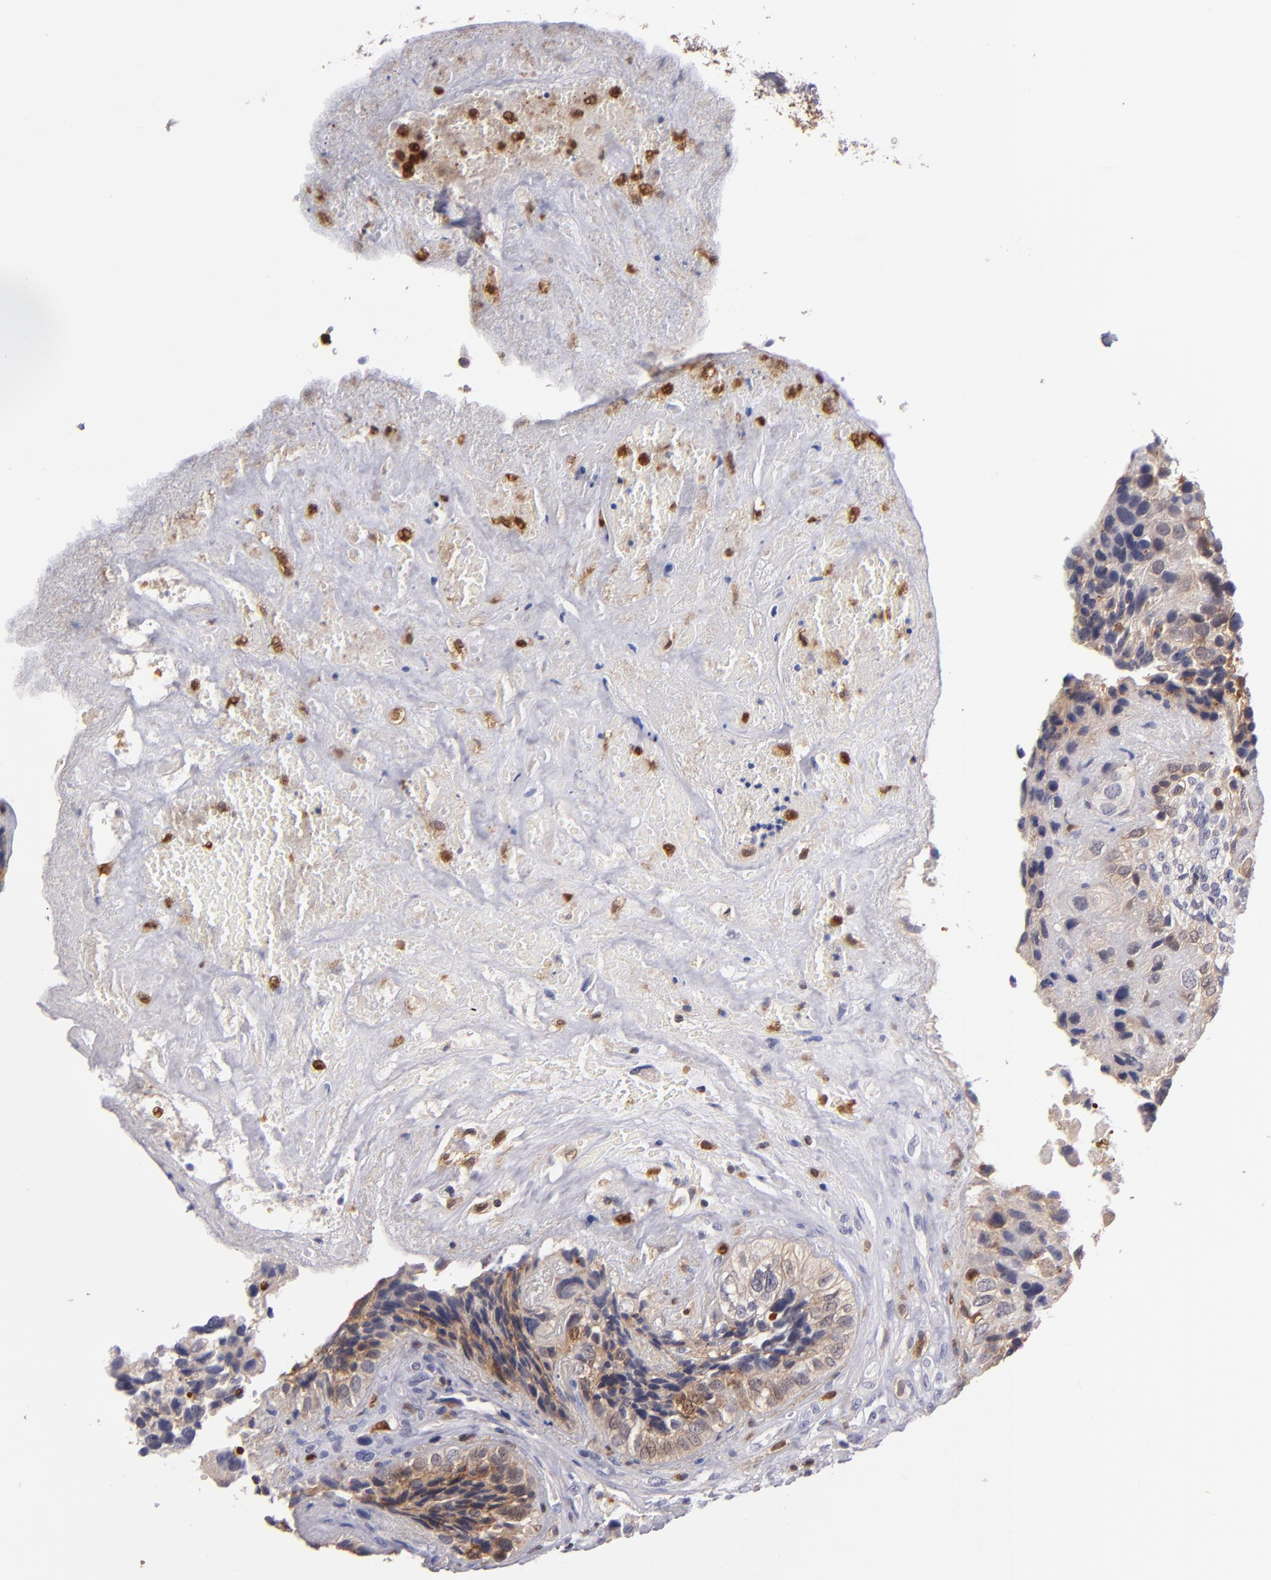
{"staining": {"intensity": "strong", "quantity": ">75%", "location": "cytoplasmic/membranous"}, "tissue": "breast cancer", "cell_type": "Tumor cells", "image_type": "cancer", "snomed": [{"axis": "morphology", "description": "Neoplasm, malignant, NOS"}, {"axis": "topography", "description": "Breast"}], "caption": "Breast cancer (malignant neoplasm) stained with immunohistochemistry shows strong cytoplasmic/membranous expression in about >75% of tumor cells. (brown staining indicates protein expression, while blue staining denotes nuclei).", "gene": "PRKCD", "patient": {"sex": "female", "age": 50}}